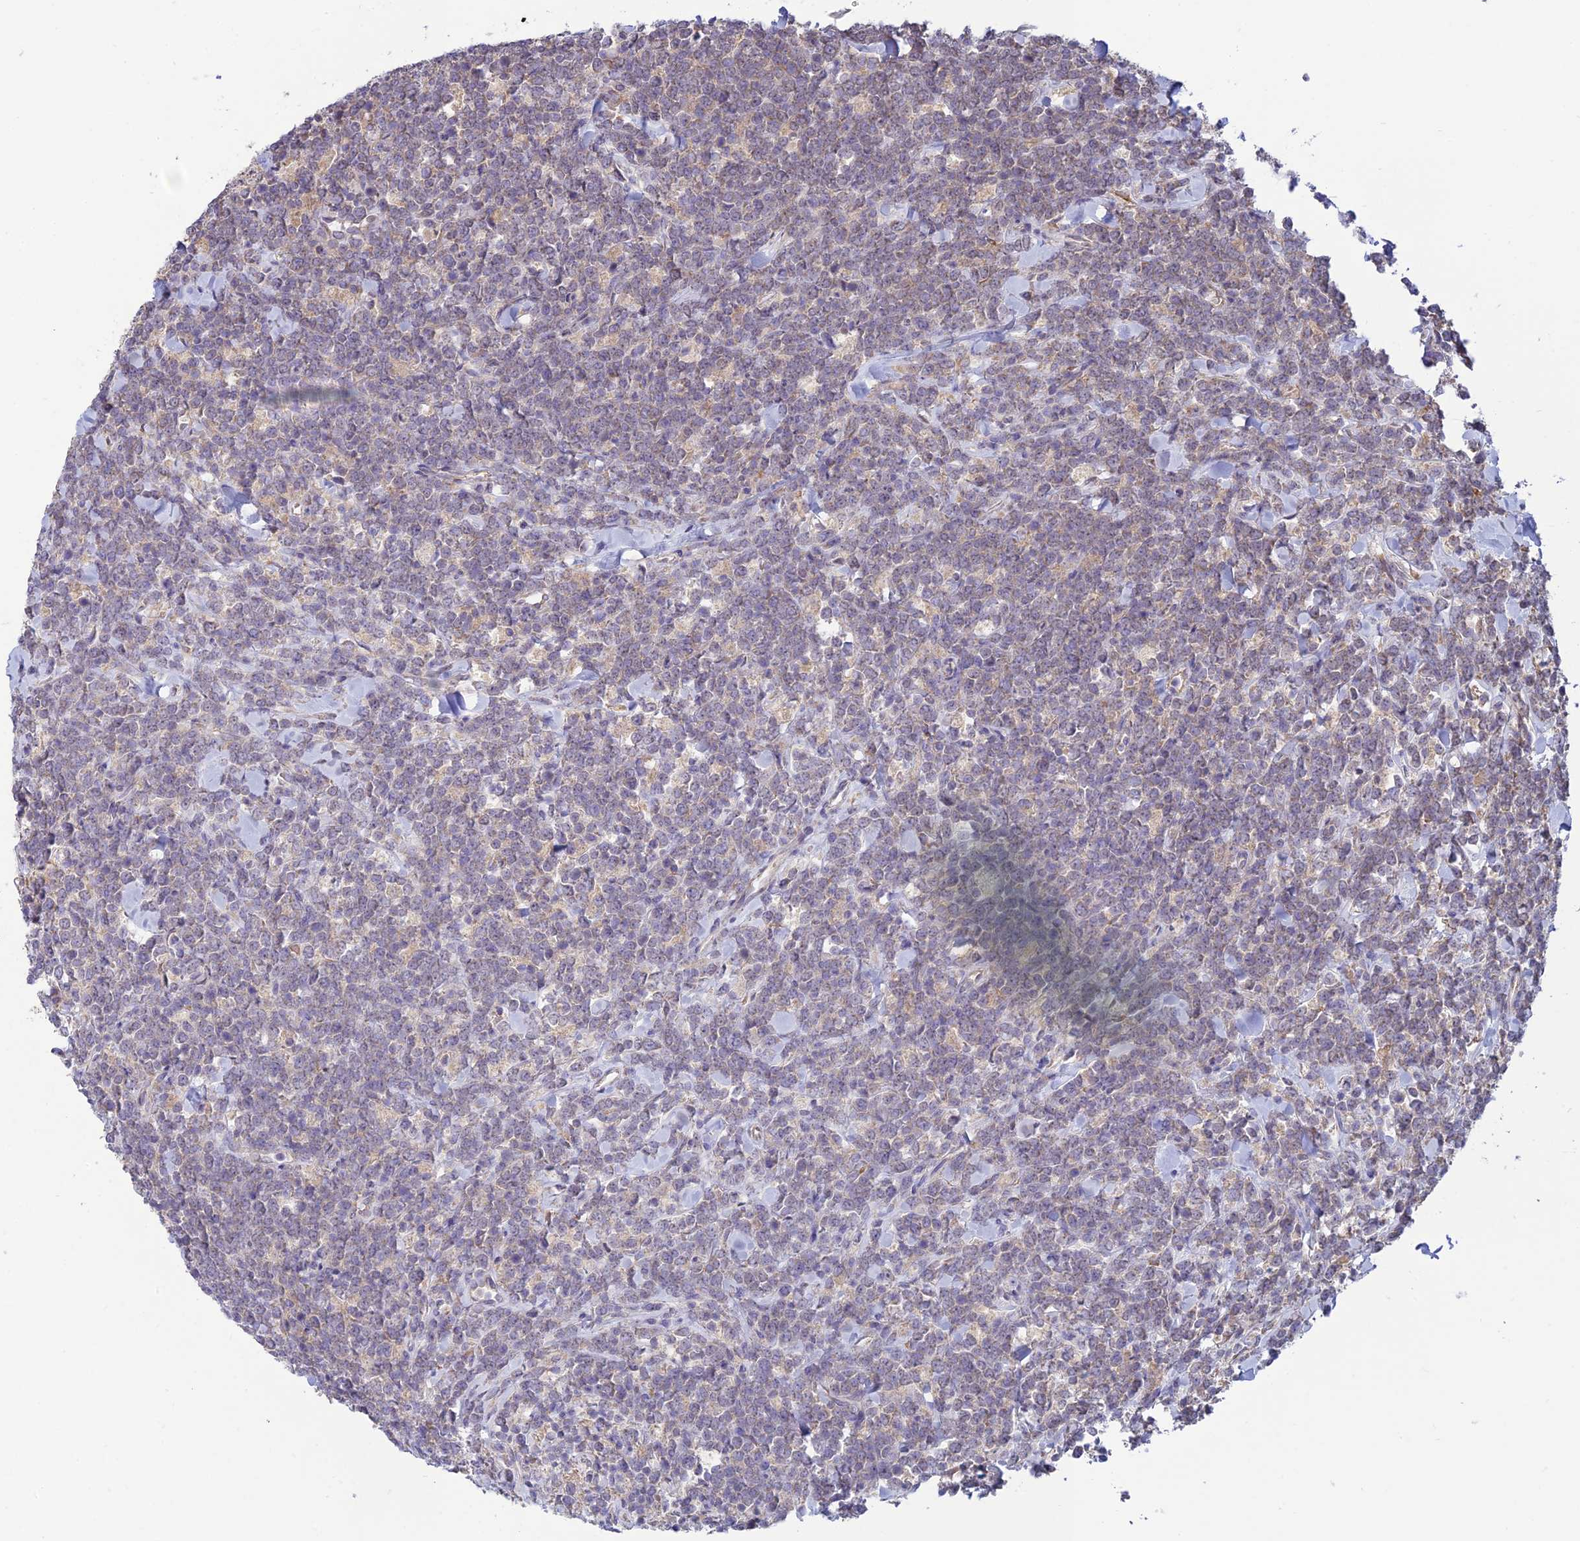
{"staining": {"intensity": "weak", "quantity": "<25%", "location": "cytoplasmic/membranous"}, "tissue": "lymphoma", "cell_type": "Tumor cells", "image_type": "cancer", "snomed": [{"axis": "morphology", "description": "Malignant lymphoma, non-Hodgkin's type, High grade"}, {"axis": "topography", "description": "Small intestine"}], "caption": "High power microscopy histopathology image of an IHC micrograph of lymphoma, revealing no significant expression in tumor cells. Nuclei are stained in blue.", "gene": "MRNIP", "patient": {"sex": "male", "age": 8}}